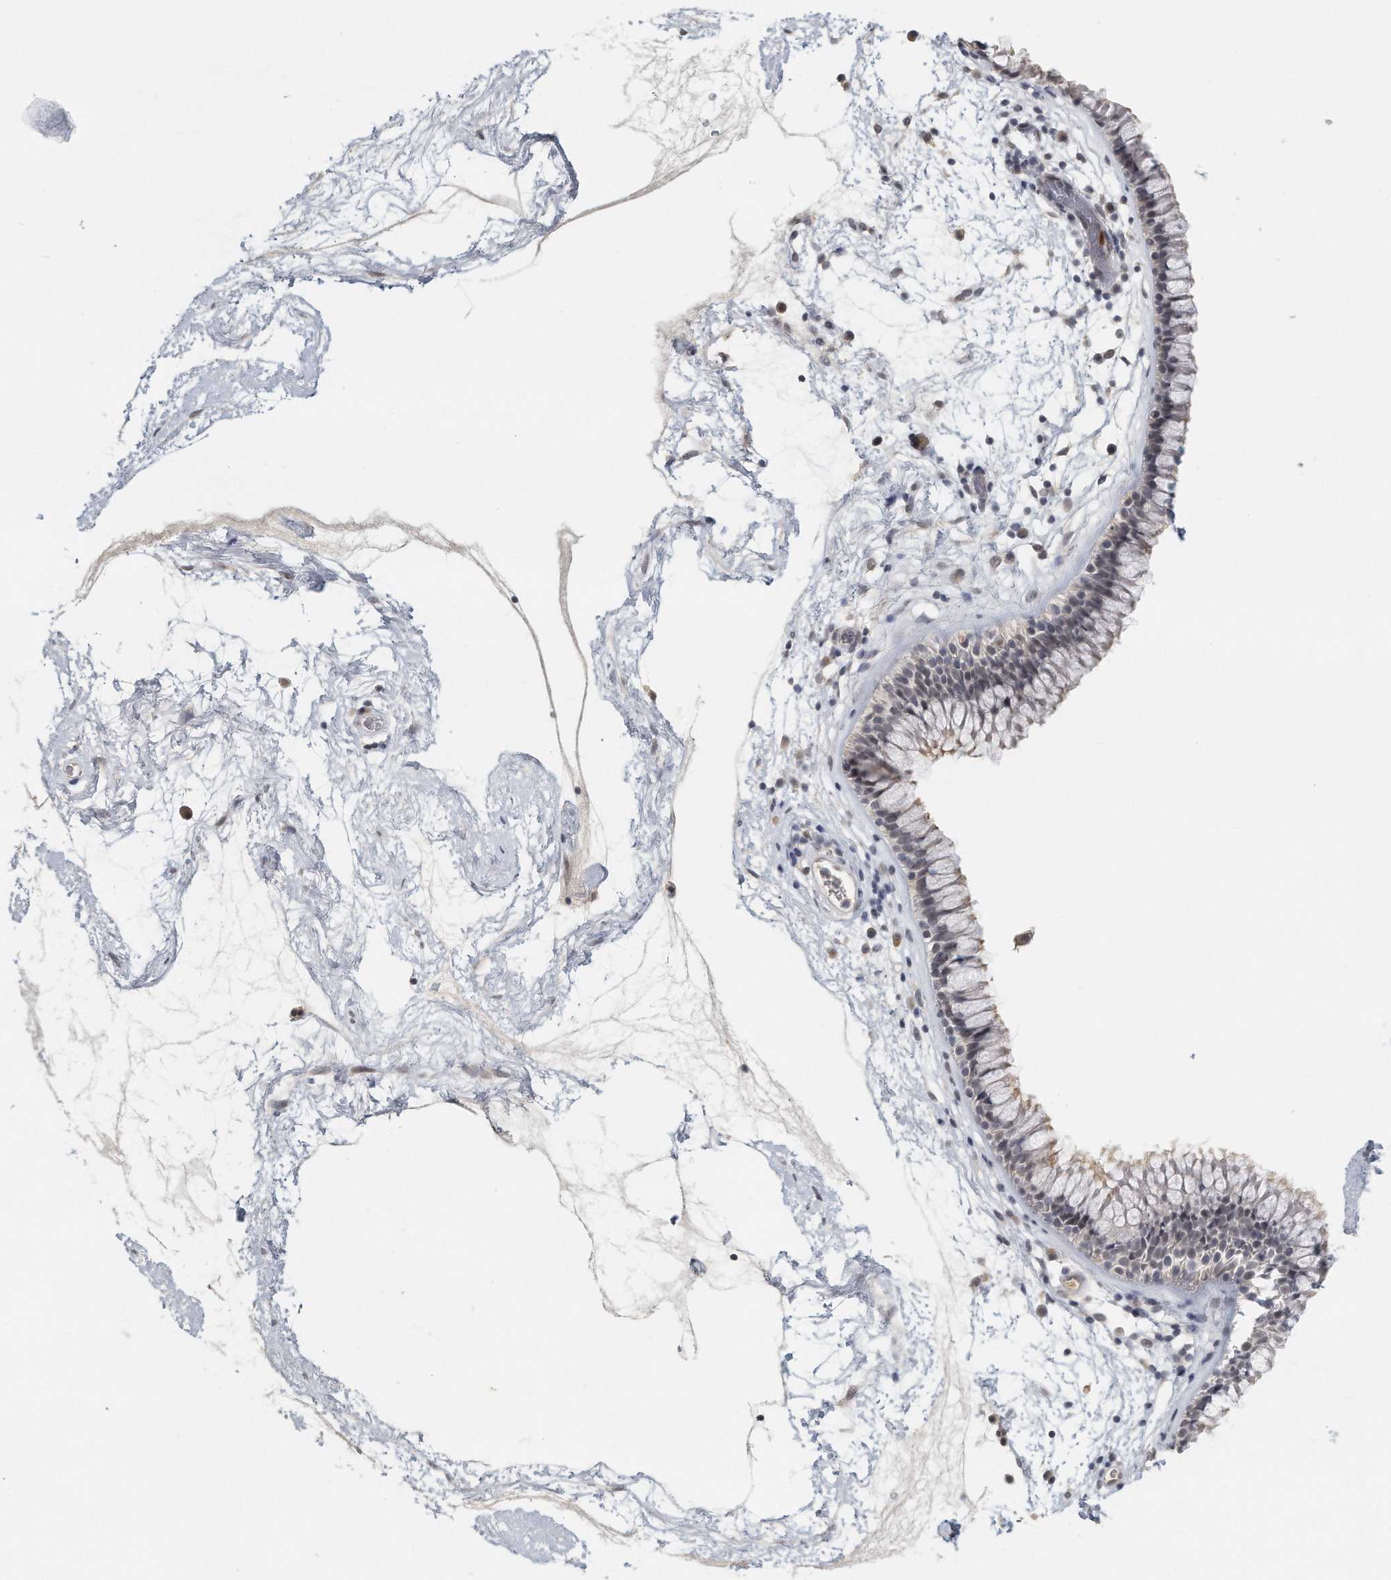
{"staining": {"intensity": "weak", "quantity": "<25%", "location": "cytoplasmic/membranous"}, "tissue": "nasopharynx", "cell_type": "Respiratory epithelial cells", "image_type": "normal", "snomed": [{"axis": "morphology", "description": "Normal tissue, NOS"}, {"axis": "morphology", "description": "Inflammation, NOS"}, {"axis": "topography", "description": "Nasopharynx"}], "caption": "A micrograph of nasopharynx stained for a protein shows no brown staining in respiratory epithelial cells. The staining was performed using DAB to visualize the protein expression in brown, while the nuclei were stained in blue with hematoxylin (Magnification: 20x).", "gene": "DDX43", "patient": {"sex": "male", "age": 48}}